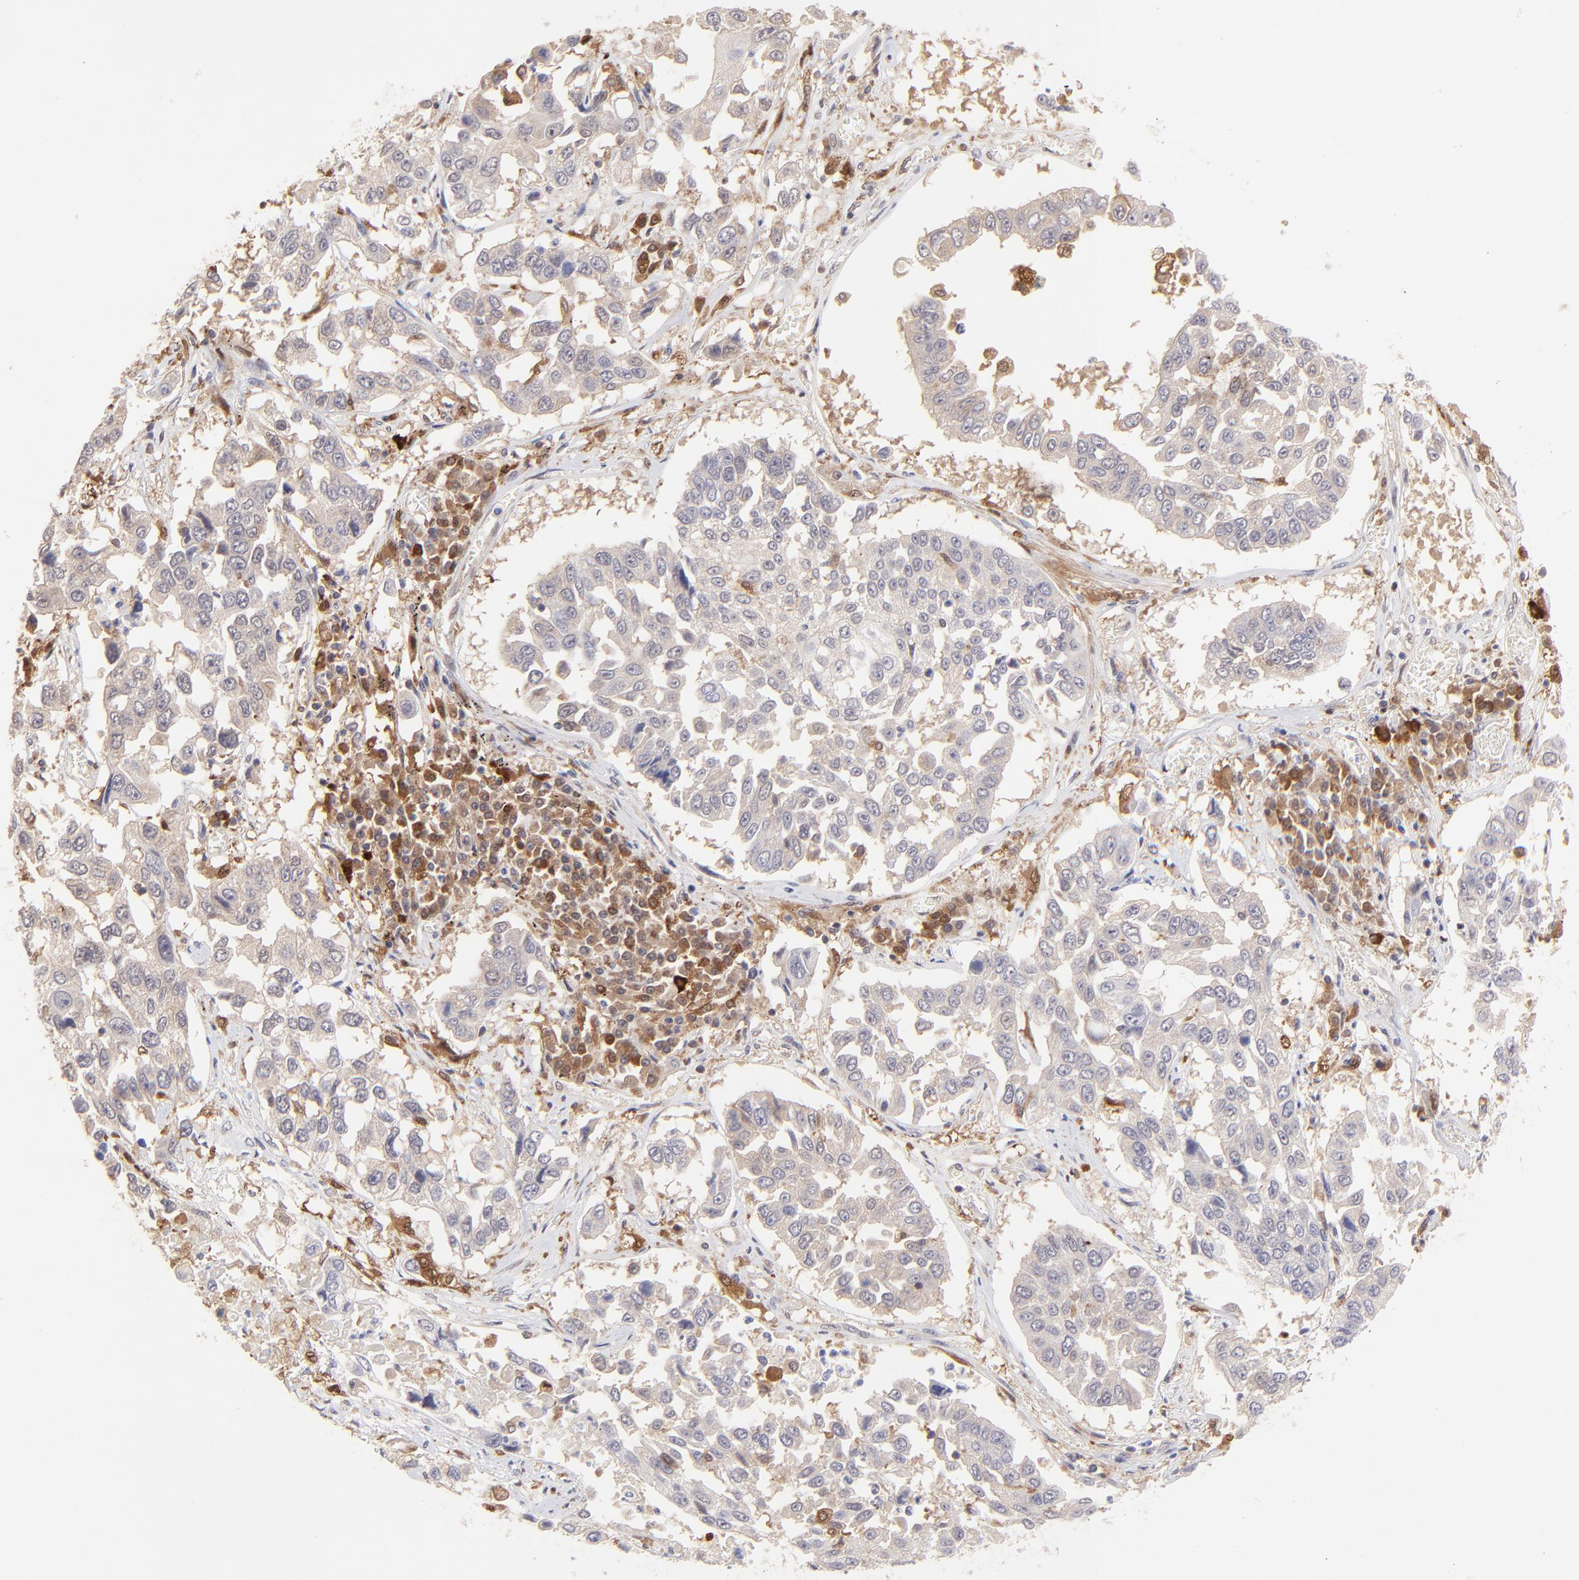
{"staining": {"intensity": "weak", "quantity": ">75%", "location": "cytoplasmic/membranous"}, "tissue": "lung cancer", "cell_type": "Tumor cells", "image_type": "cancer", "snomed": [{"axis": "morphology", "description": "Squamous cell carcinoma, NOS"}, {"axis": "topography", "description": "Lung"}], "caption": "IHC image of lung squamous cell carcinoma stained for a protein (brown), which shows low levels of weak cytoplasmic/membranous expression in approximately >75% of tumor cells.", "gene": "HYAL1", "patient": {"sex": "male", "age": 71}}